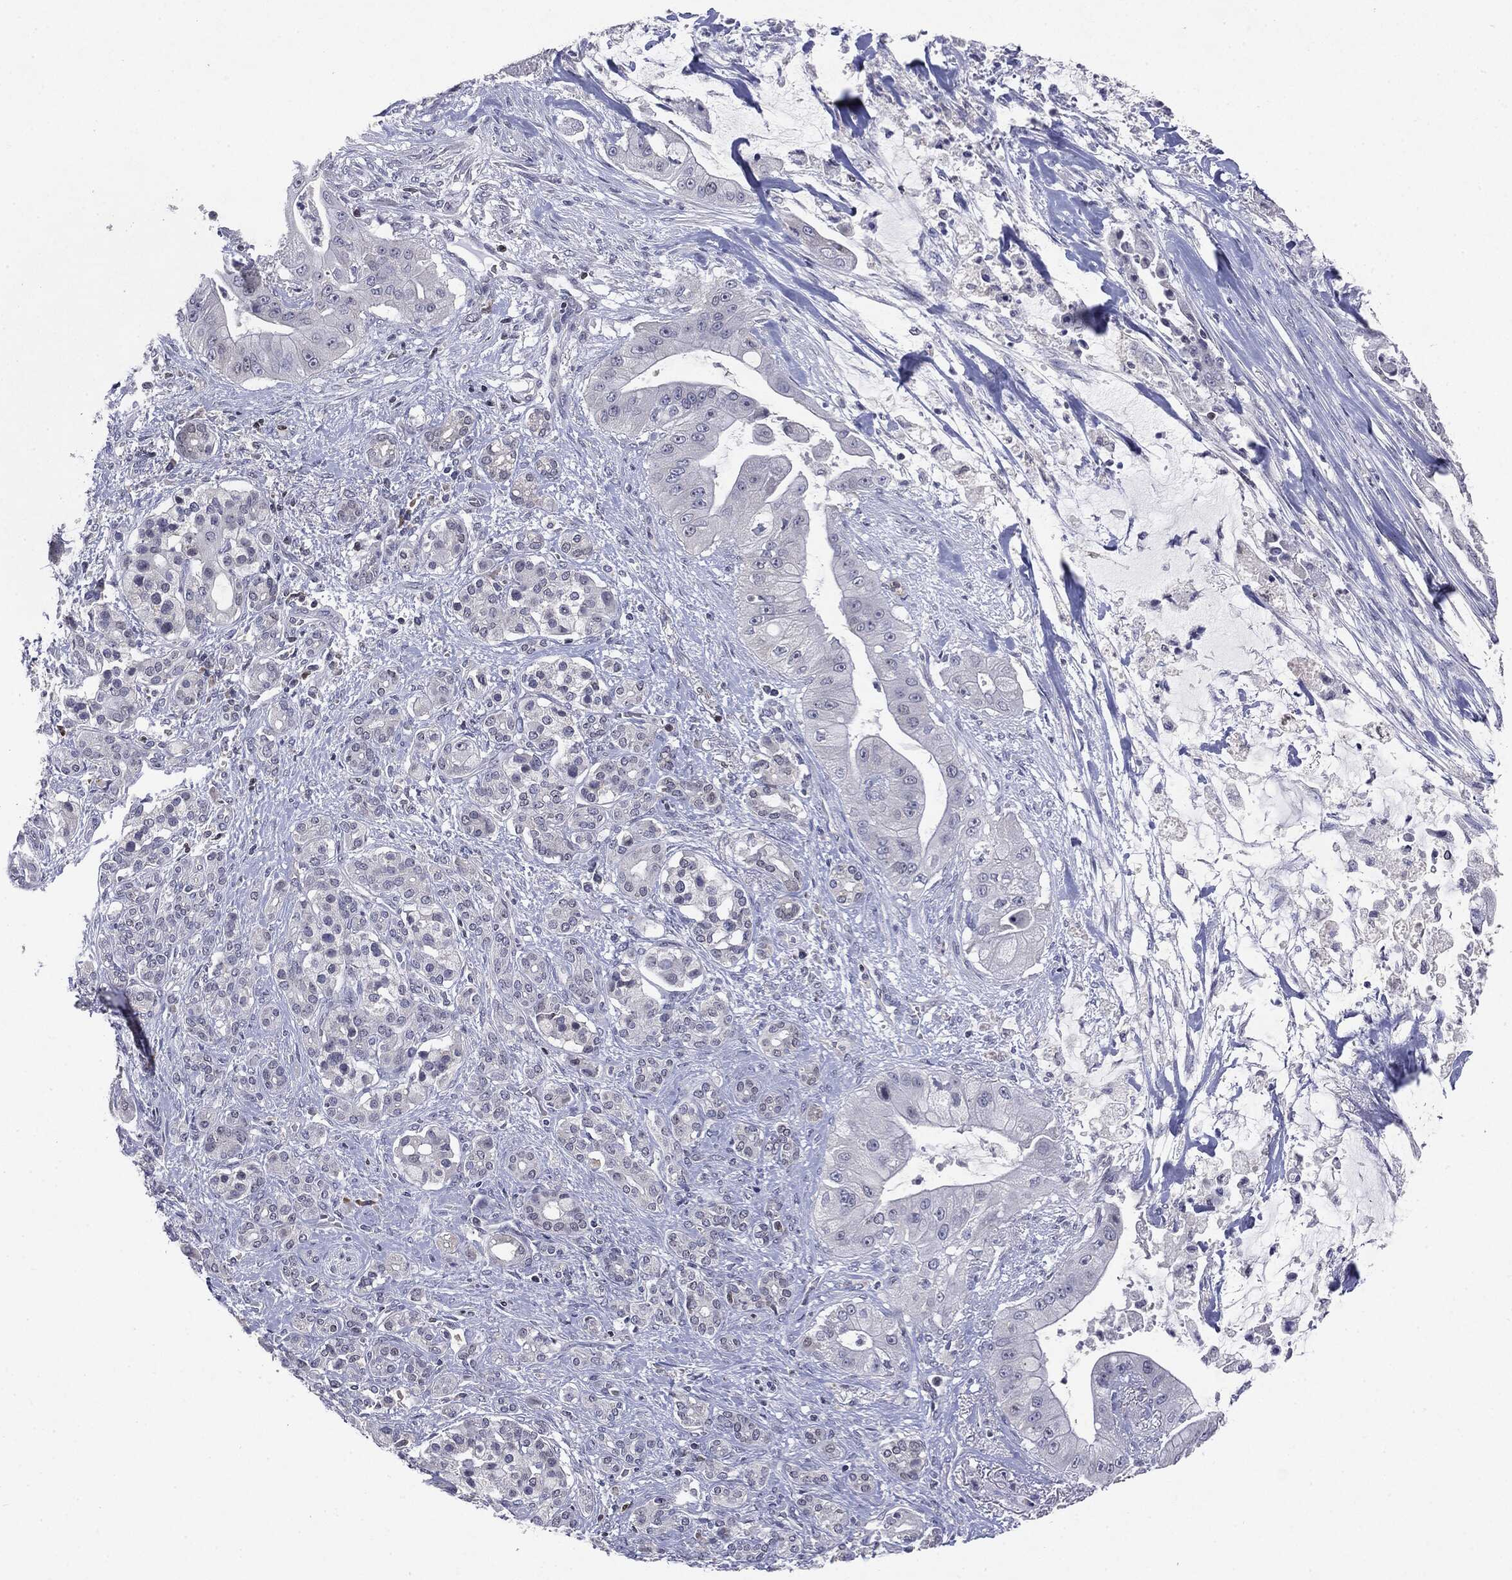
{"staining": {"intensity": "negative", "quantity": "none", "location": "none"}, "tissue": "pancreatic cancer", "cell_type": "Tumor cells", "image_type": "cancer", "snomed": [{"axis": "morphology", "description": "Normal tissue, NOS"}, {"axis": "morphology", "description": "Inflammation, NOS"}, {"axis": "morphology", "description": "Adenocarcinoma, NOS"}, {"axis": "topography", "description": "Pancreas"}], "caption": "Immunohistochemistry (IHC) of pancreatic cancer shows no staining in tumor cells. Brightfield microscopy of immunohistochemistry (IHC) stained with DAB (brown) and hematoxylin (blue), captured at high magnification.", "gene": "KIF2C", "patient": {"sex": "male", "age": 57}}